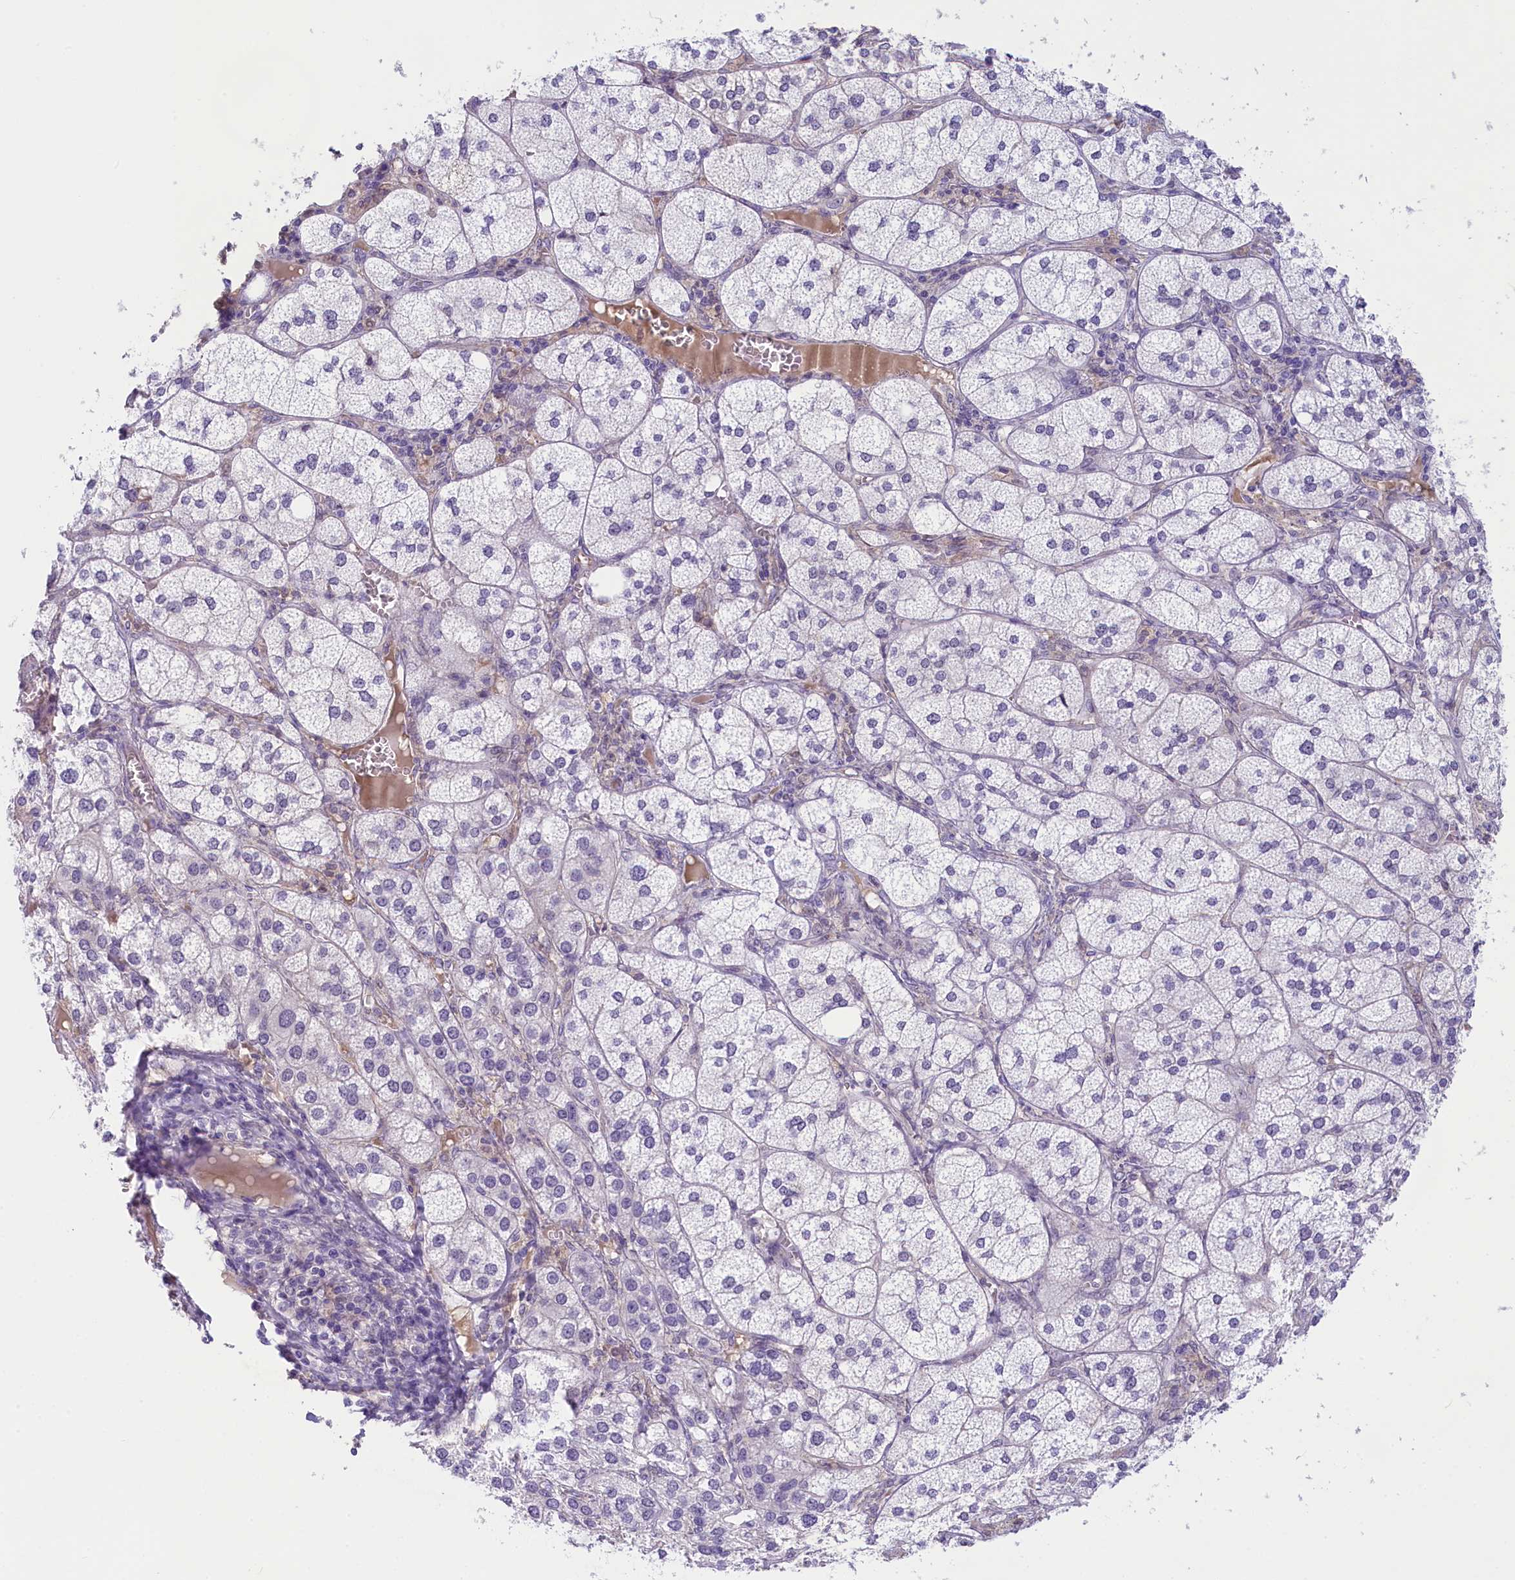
{"staining": {"intensity": "weak", "quantity": "25%-75%", "location": "cytoplasmic/membranous,nuclear"}, "tissue": "adrenal gland", "cell_type": "Glandular cells", "image_type": "normal", "snomed": [{"axis": "morphology", "description": "Normal tissue, NOS"}, {"axis": "topography", "description": "Adrenal gland"}], "caption": "Adrenal gland stained with immunohistochemistry (IHC) displays weak cytoplasmic/membranous,nuclear staining in approximately 25%-75% of glandular cells. The staining was performed using DAB to visualize the protein expression in brown, while the nuclei were stained in blue with hematoxylin (Magnification: 20x).", "gene": "CRAMP1", "patient": {"sex": "female", "age": 61}}